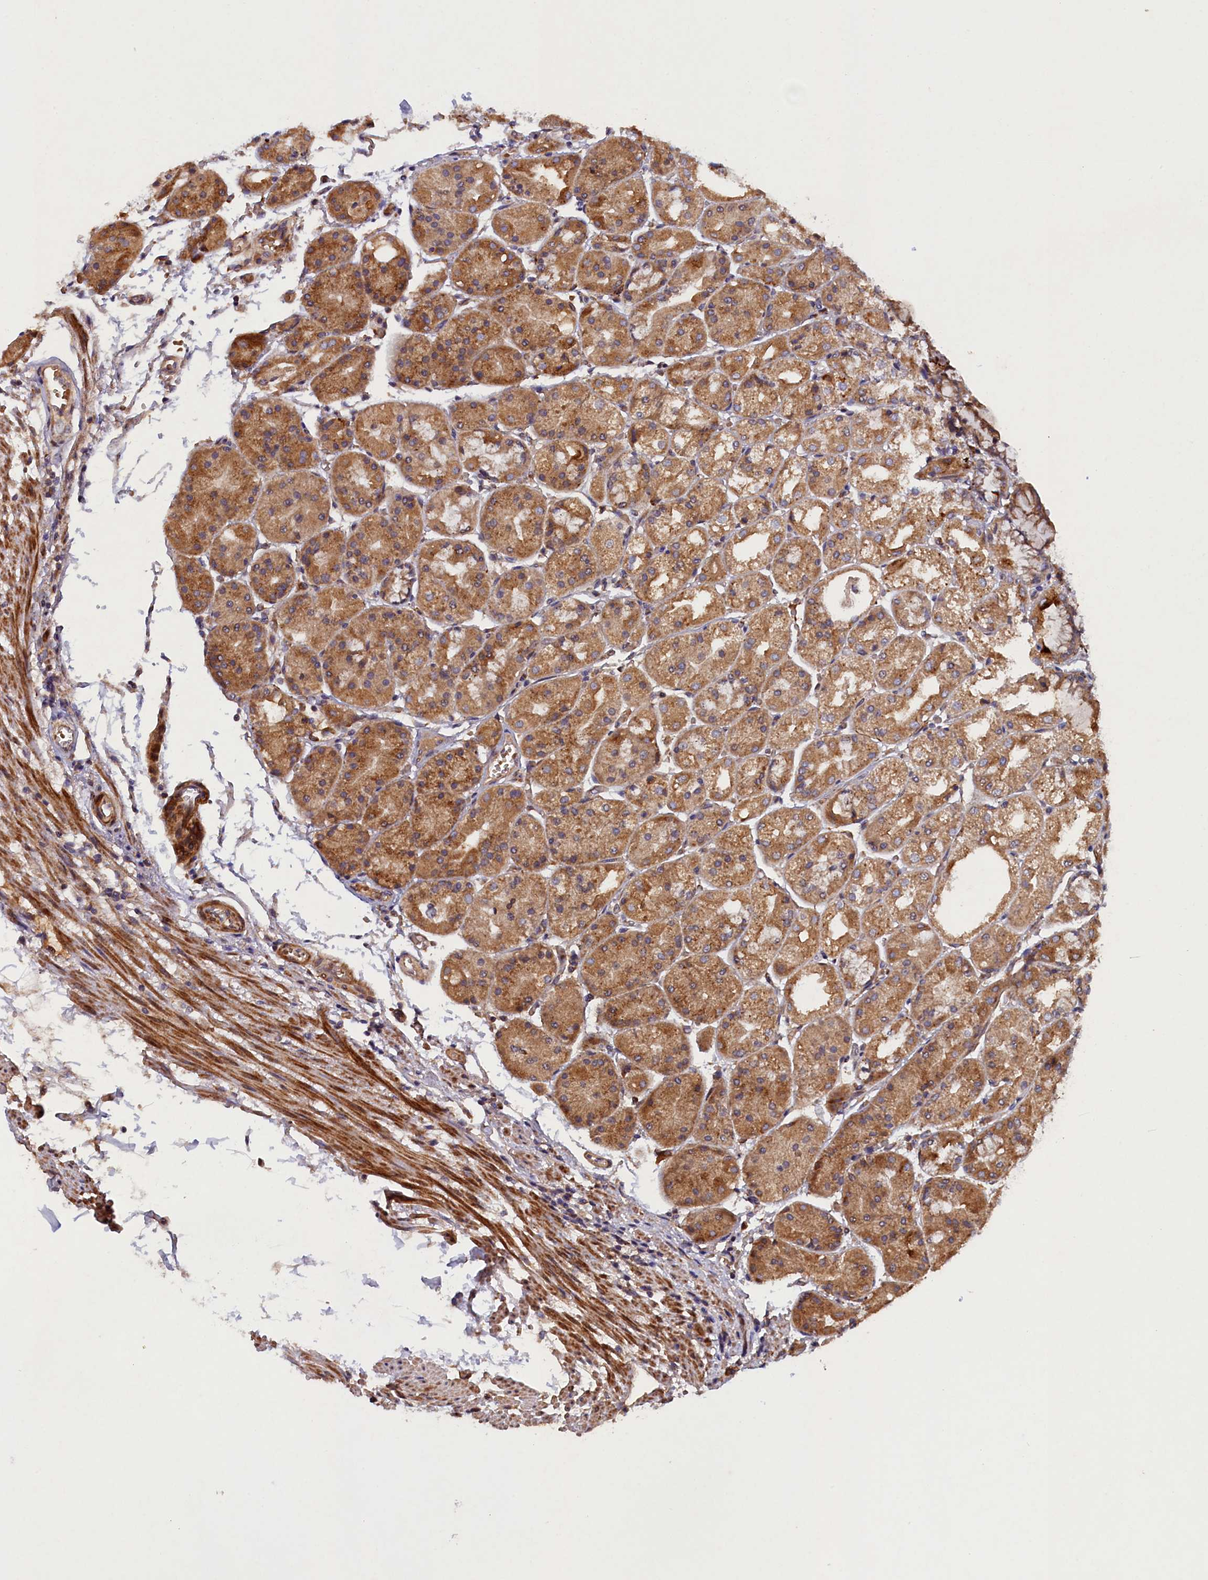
{"staining": {"intensity": "strong", "quantity": ">75%", "location": "cytoplasmic/membranous"}, "tissue": "stomach", "cell_type": "Glandular cells", "image_type": "normal", "snomed": [{"axis": "morphology", "description": "Normal tissue, NOS"}, {"axis": "topography", "description": "Stomach, upper"}], "caption": "About >75% of glandular cells in benign stomach reveal strong cytoplasmic/membranous protein positivity as visualized by brown immunohistochemical staining.", "gene": "ARRDC4", "patient": {"sex": "male", "age": 72}}